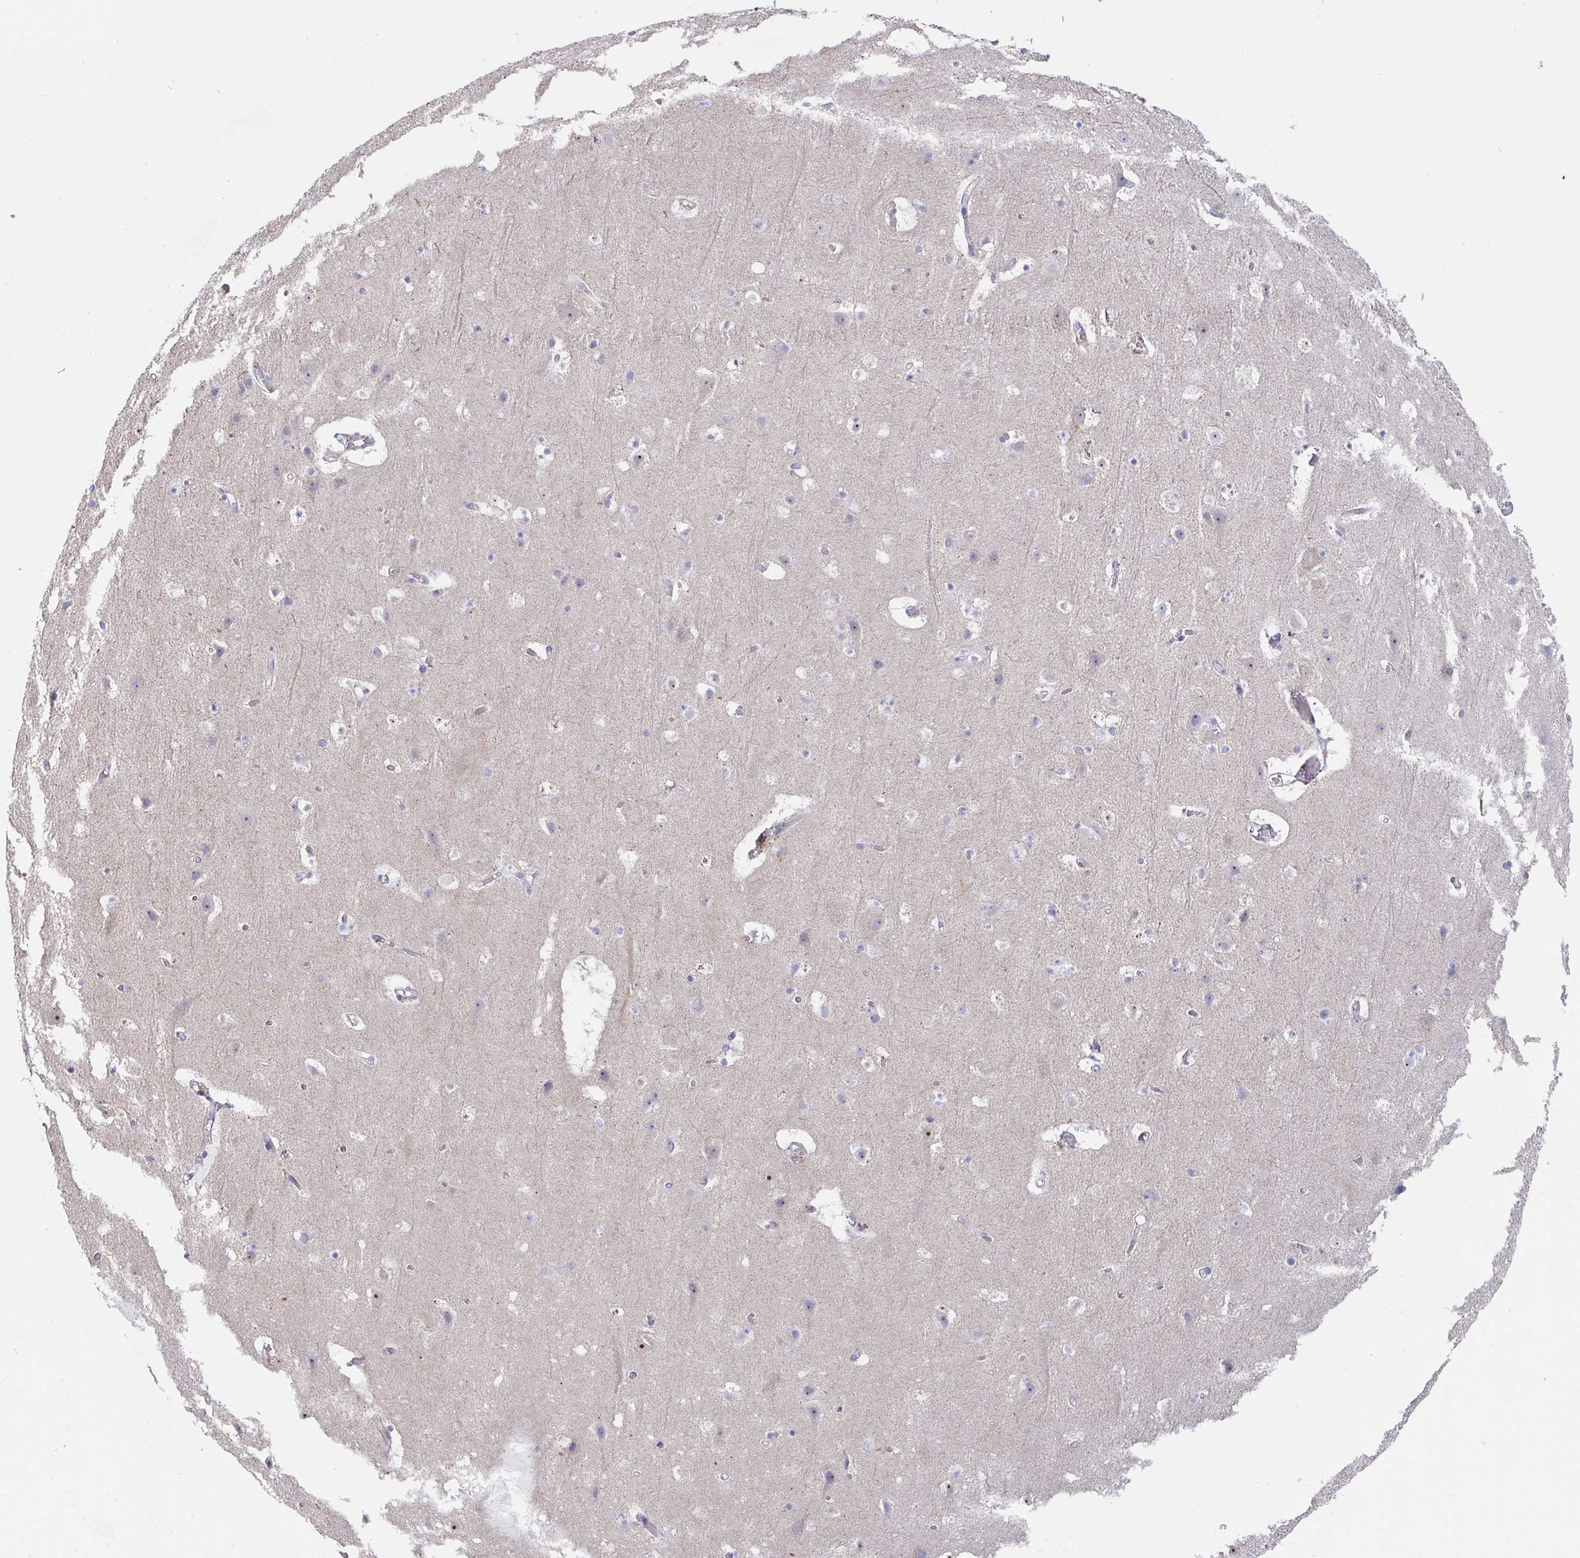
{"staining": {"intensity": "negative", "quantity": "none", "location": "none"}, "tissue": "cerebral cortex", "cell_type": "Endothelial cells", "image_type": "normal", "snomed": [{"axis": "morphology", "description": "Normal tissue, NOS"}, {"axis": "topography", "description": "Cerebral cortex"}], "caption": "Immunohistochemistry photomicrograph of normal cerebral cortex: human cerebral cortex stained with DAB displays no significant protein expression in endothelial cells. Brightfield microscopy of immunohistochemistry (IHC) stained with DAB (3,3'-diaminobenzidine) (brown) and hematoxylin (blue), captured at high magnification.", "gene": "FAM156A", "patient": {"sex": "female", "age": 42}}